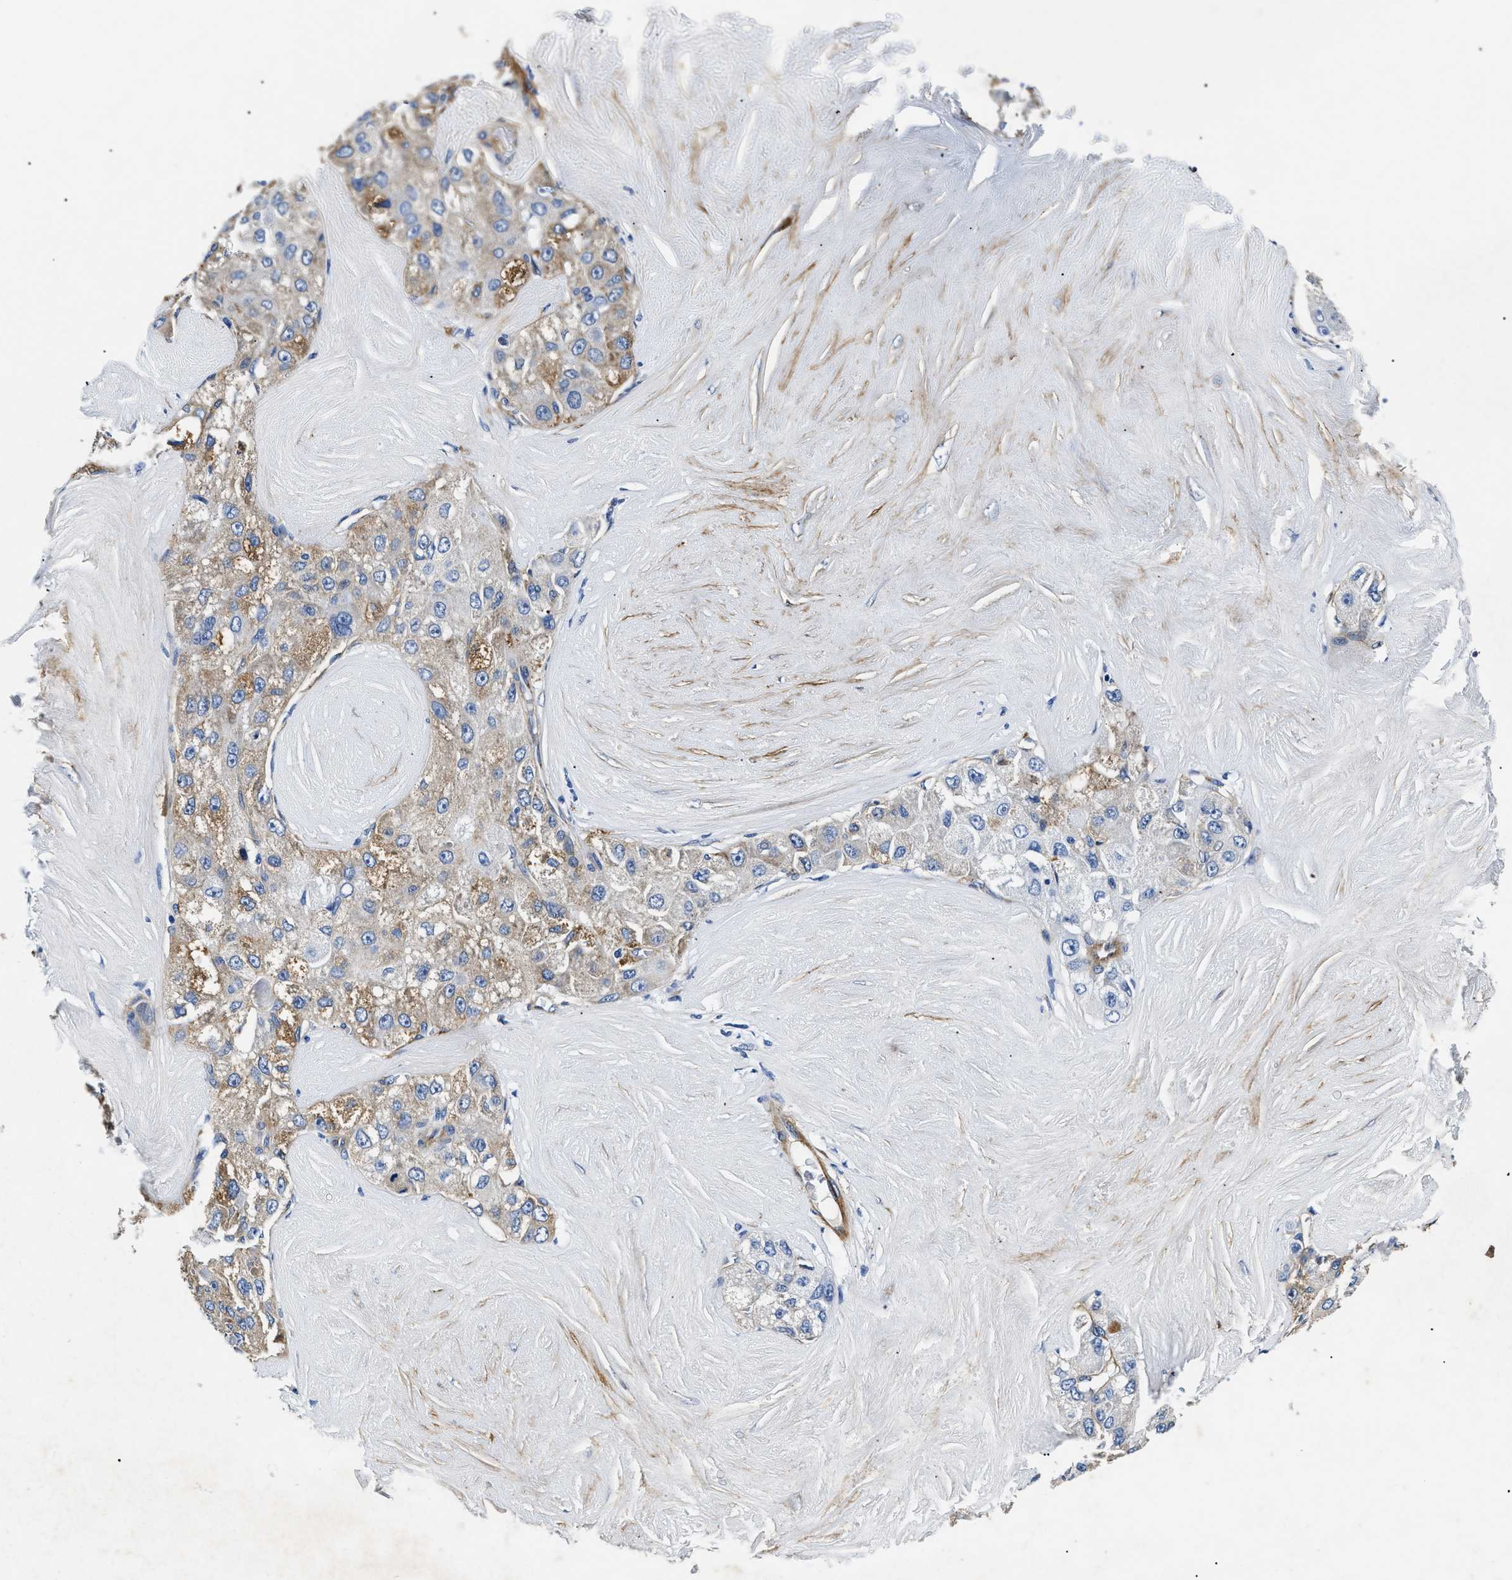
{"staining": {"intensity": "moderate", "quantity": "25%-75%", "location": "cytoplasmic/membranous"}, "tissue": "liver cancer", "cell_type": "Tumor cells", "image_type": "cancer", "snomed": [{"axis": "morphology", "description": "Carcinoma, Hepatocellular, NOS"}, {"axis": "topography", "description": "Liver"}], "caption": "DAB (3,3'-diaminobenzidine) immunohistochemical staining of human liver cancer demonstrates moderate cytoplasmic/membranous protein positivity in approximately 25%-75% of tumor cells.", "gene": "LAMA3", "patient": {"sex": "male", "age": 80}}